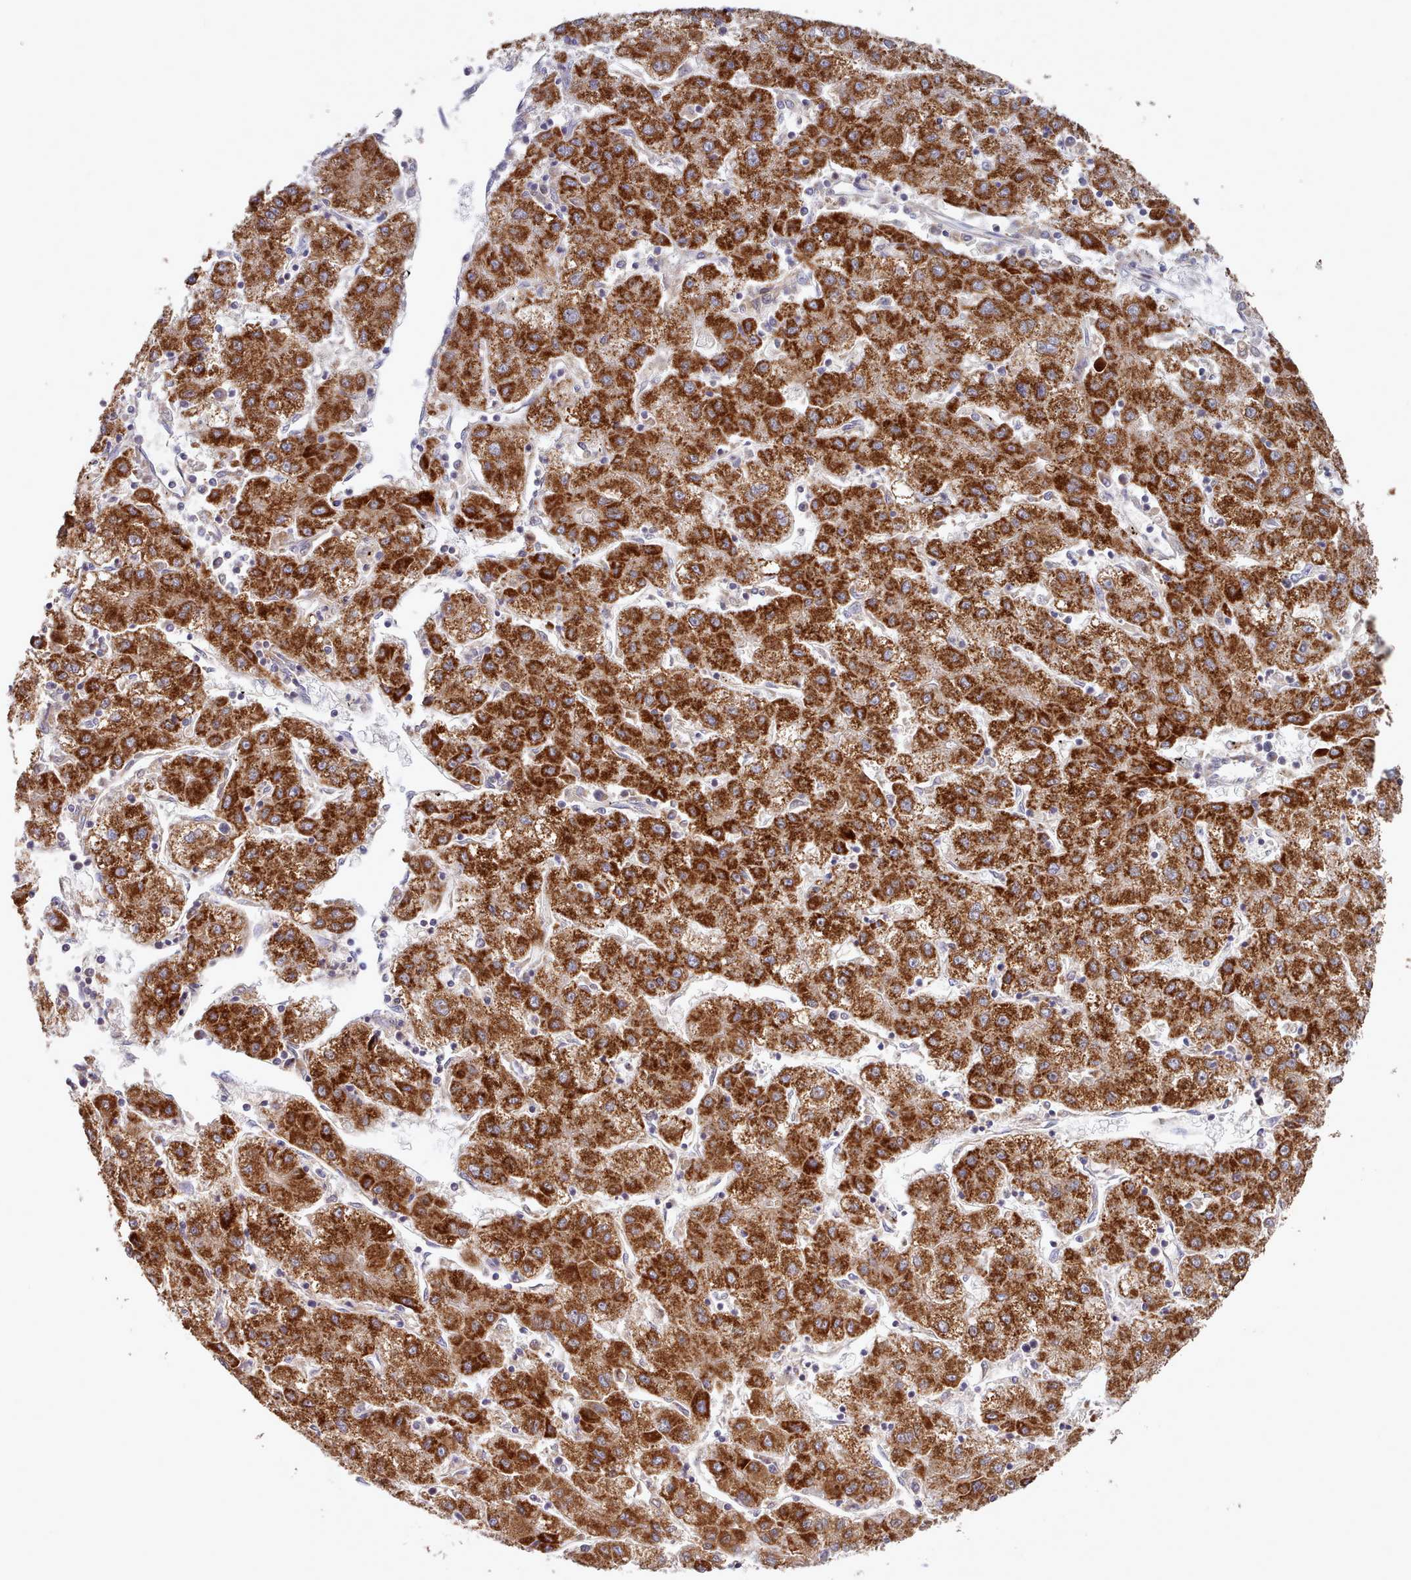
{"staining": {"intensity": "strong", "quantity": ">75%", "location": "cytoplasmic/membranous"}, "tissue": "liver cancer", "cell_type": "Tumor cells", "image_type": "cancer", "snomed": [{"axis": "morphology", "description": "Carcinoma, Hepatocellular, NOS"}, {"axis": "topography", "description": "Liver"}], "caption": "This is an image of immunohistochemistry (IHC) staining of hepatocellular carcinoma (liver), which shows strong staining in the cytoplasmic/membranous of tumor cells.", "gene": "HSDL2", "patient": {"sex": "male", "age": 72}}